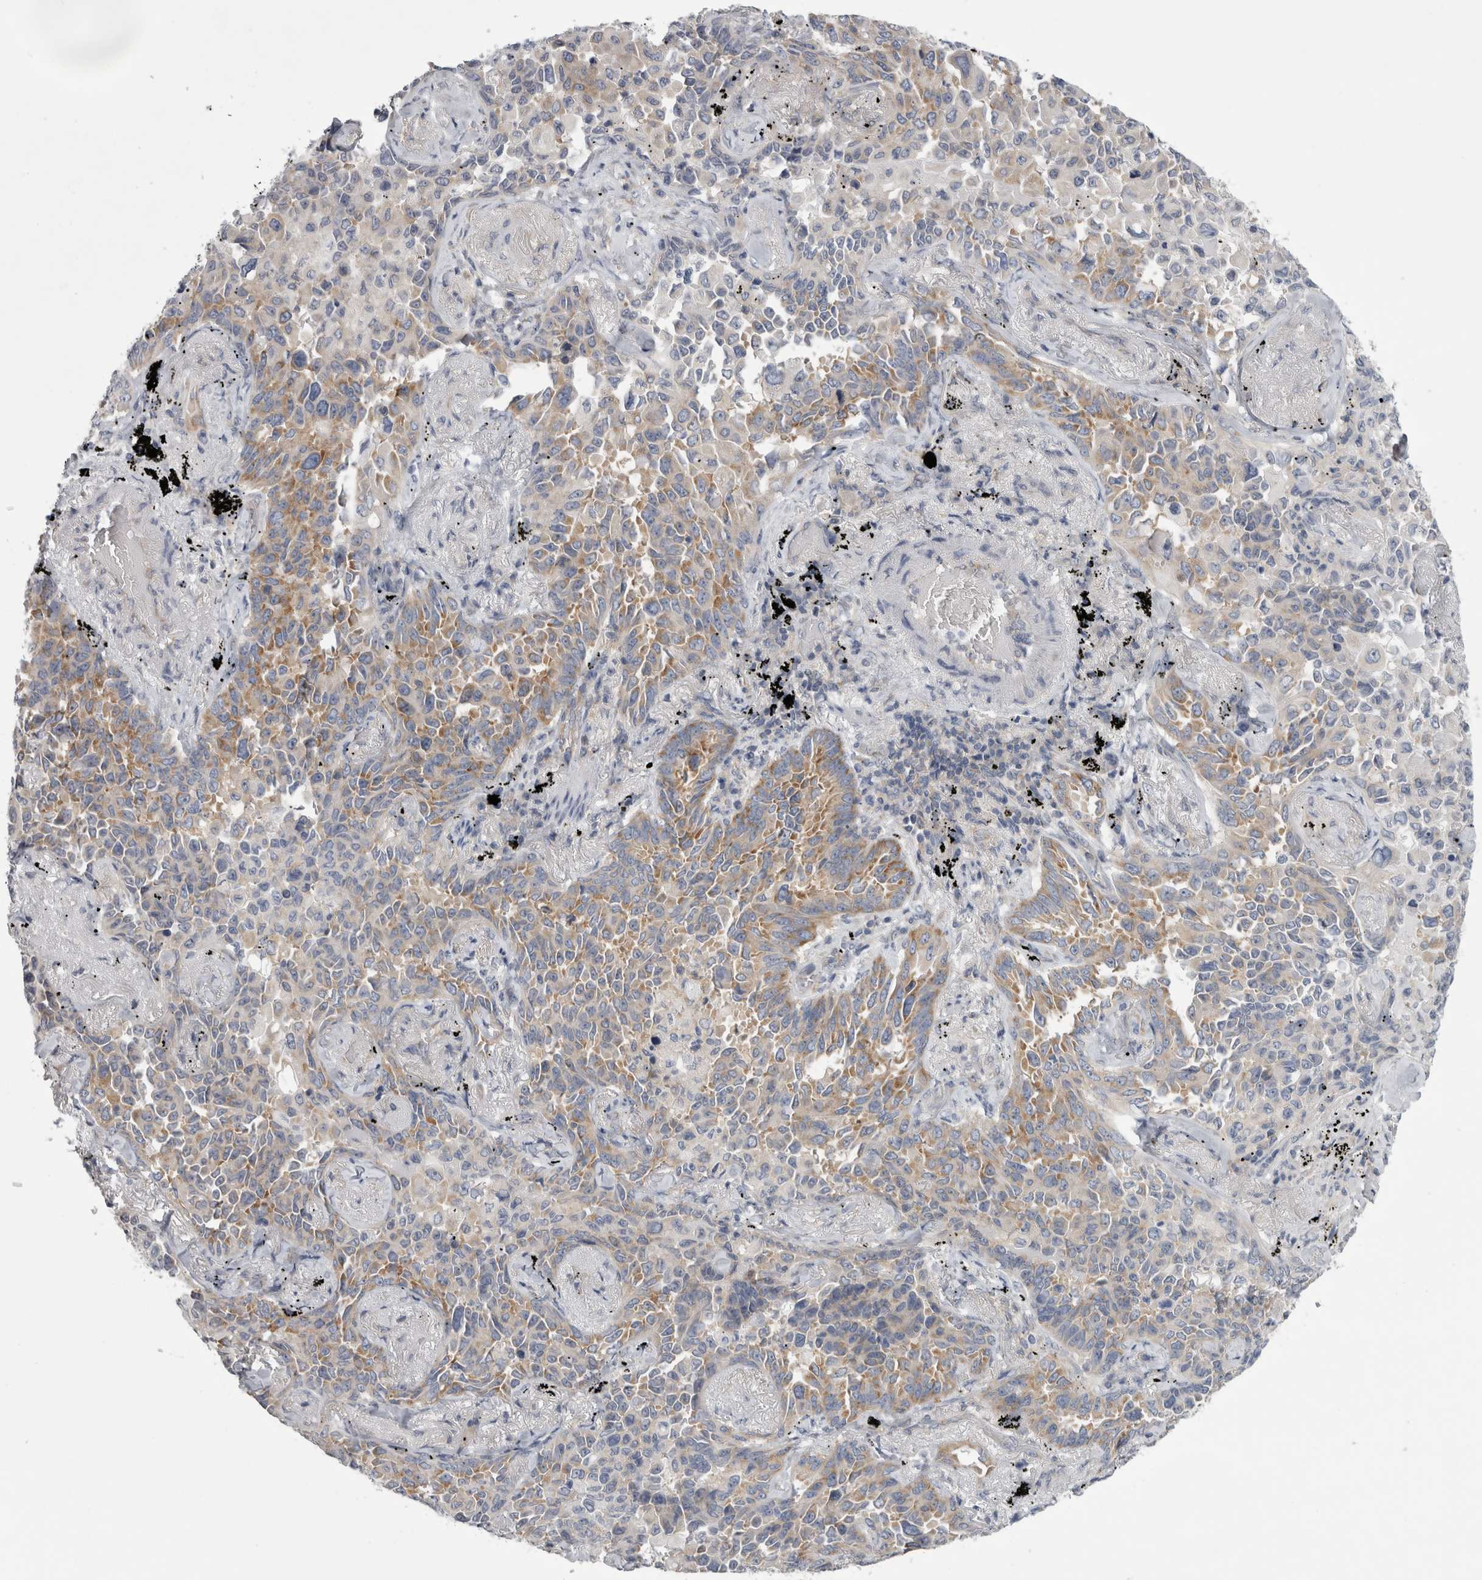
{"staining": {"intensity": "moderate", "quantity": ">75%", "location": "cytoplasmic/membranous"}, "tissue": "lung cancer", "cell_type": "Tumor cells", "image_type": "cancer", "snomed": [{"axis": "morphology", "description": "Adenocarcinoma, NOS"}, {"axis": "topography", "description": "Lung"}], "caption": "This image reveals IHC staining of lung adenocarcinoma, with medium moderate cytoplasmic/membranous positivity in about >75% of tumor cells.", "gene": "PRRC2C", "patient": {"sex": "female", "age": 67}}